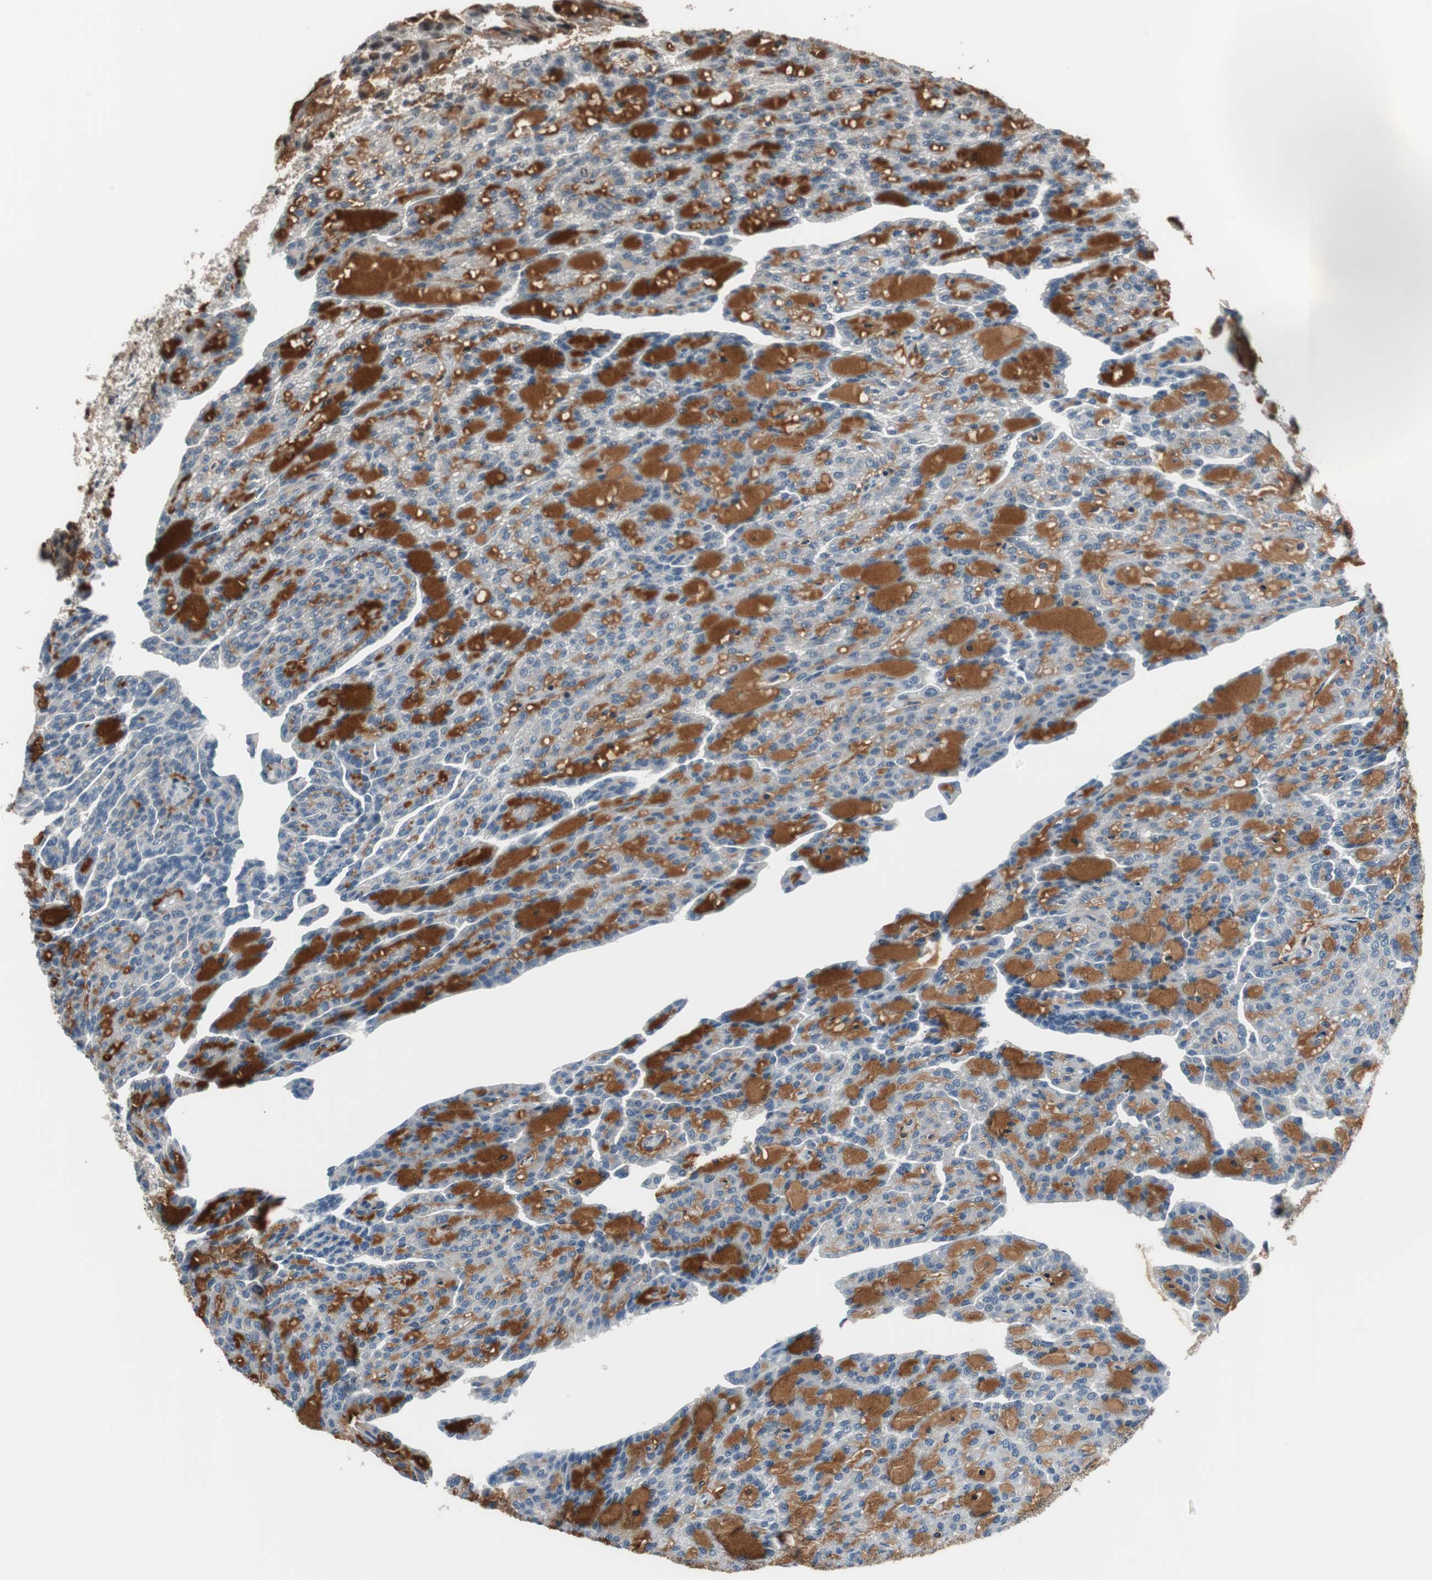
{"staining": {"intensity": "negative", "quantity": "none", "location": "none"}, "tissue": "renal cancer", "cell_type": "Tumor cells", "image_type": "cancer", "snomed": [{"axis": "morphology", "description": "Adenocarcinoma, NOS"}, {"axis": "topography", "description": "Kidney"}], "caption": "Immunohistochemical staining of renal cancer (adenocarcinoma) demonstrates no significant staining in tumor cells. (Stains: DAB IHC with hematoxylin counter stain, Microscopy: brightfield microscopy at high magnification).", "gene": "MAFB", "patient": {"sex": "male", "age": 63}}